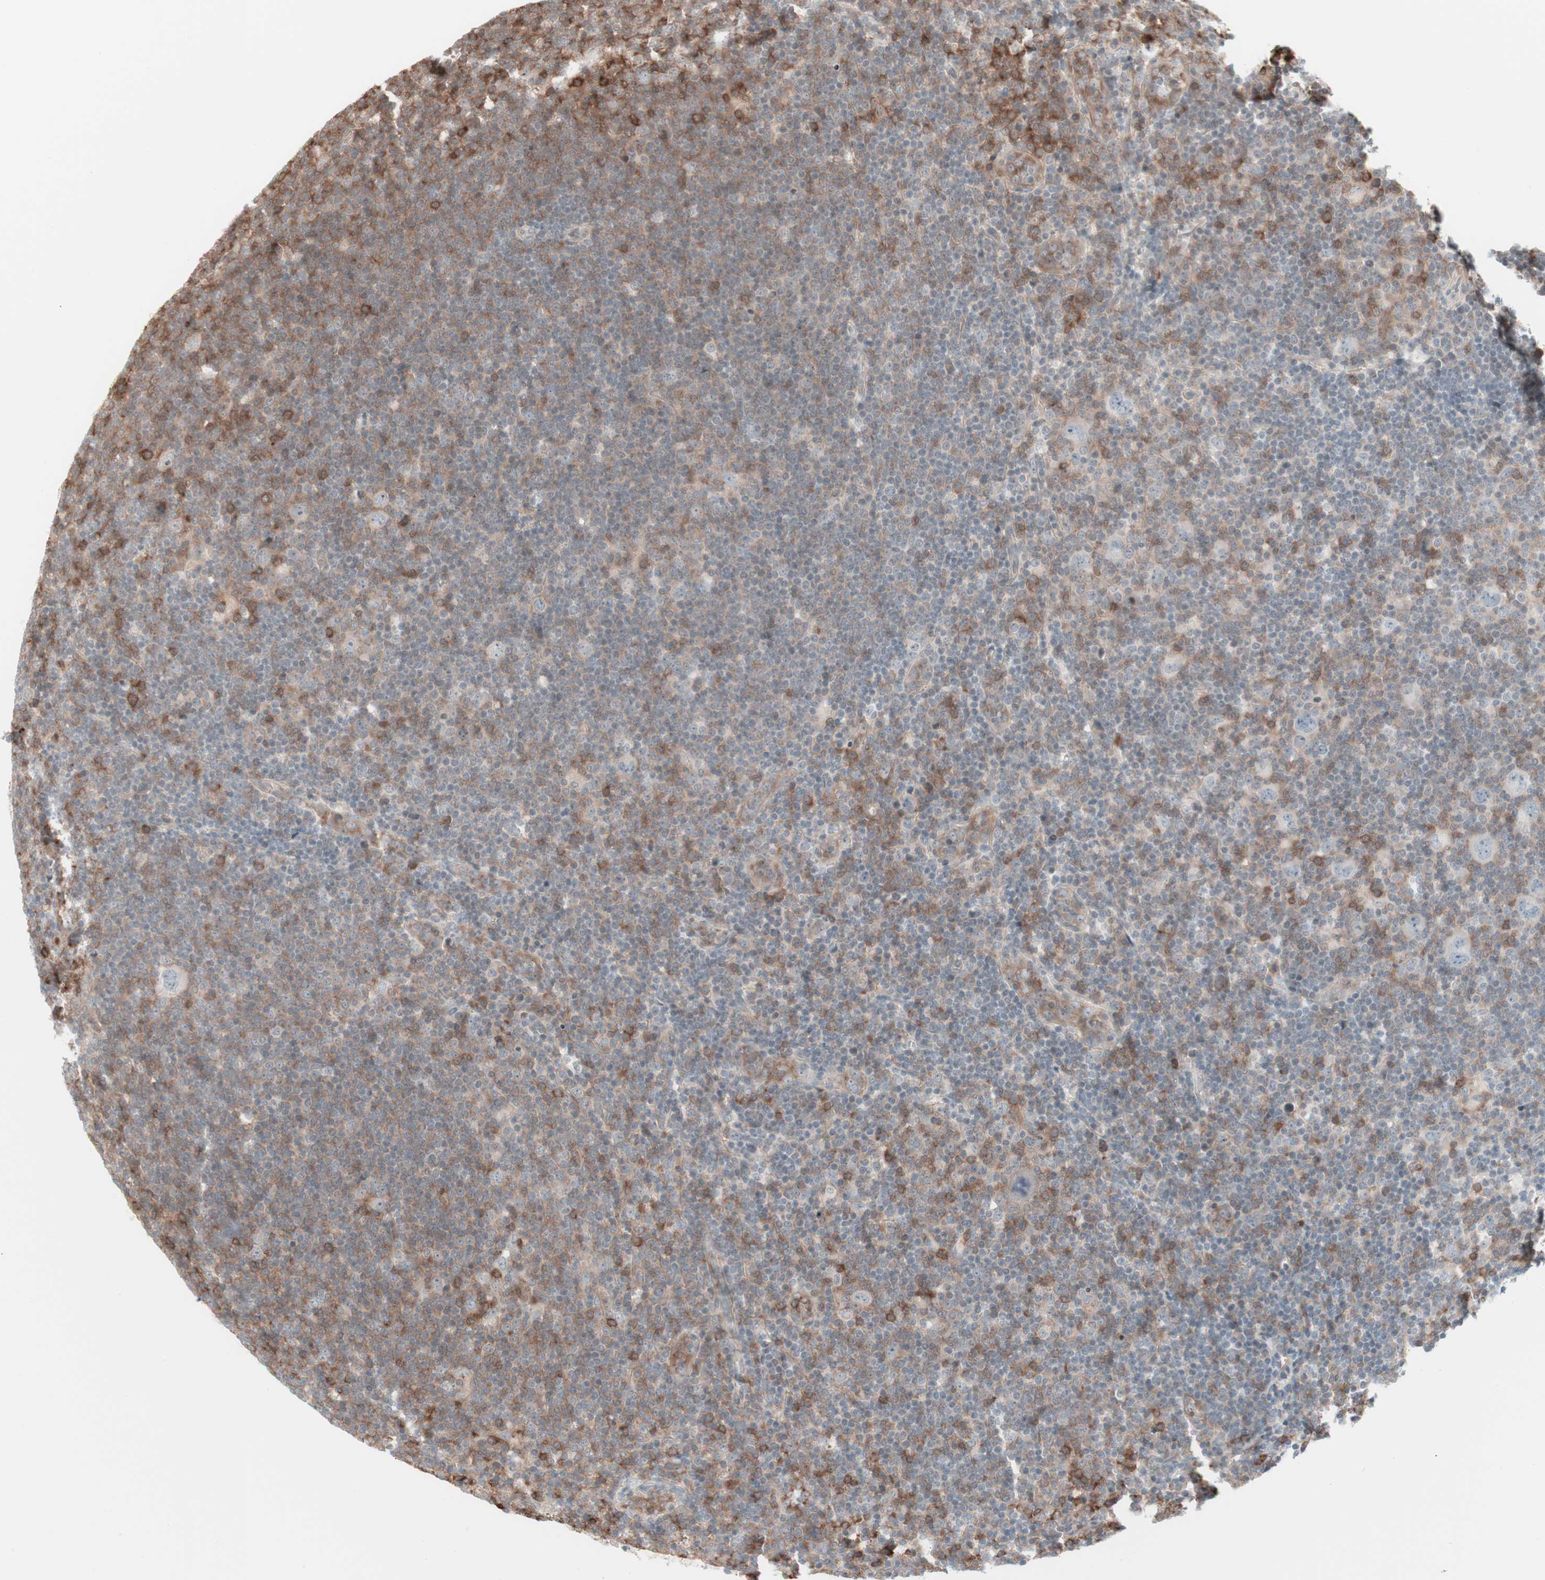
{"staining": {"intensity": "negative", "quantity": "none", "location": "none"}, "tissue": "lymphoma", "cell_type": "Tumor cells", "image_type": "cancer", "snomed": [{"axis": "morphology", "description": "Hodgkin's disease, NOS"}, {"axis": "topography", "description": "Lymph node"}], "caption": "Lymphoma stained for a protein using IHC shows no positivity tumor cells.", "gene": "TCP11L1", "patient": {"sex": "female", "age": 57}}